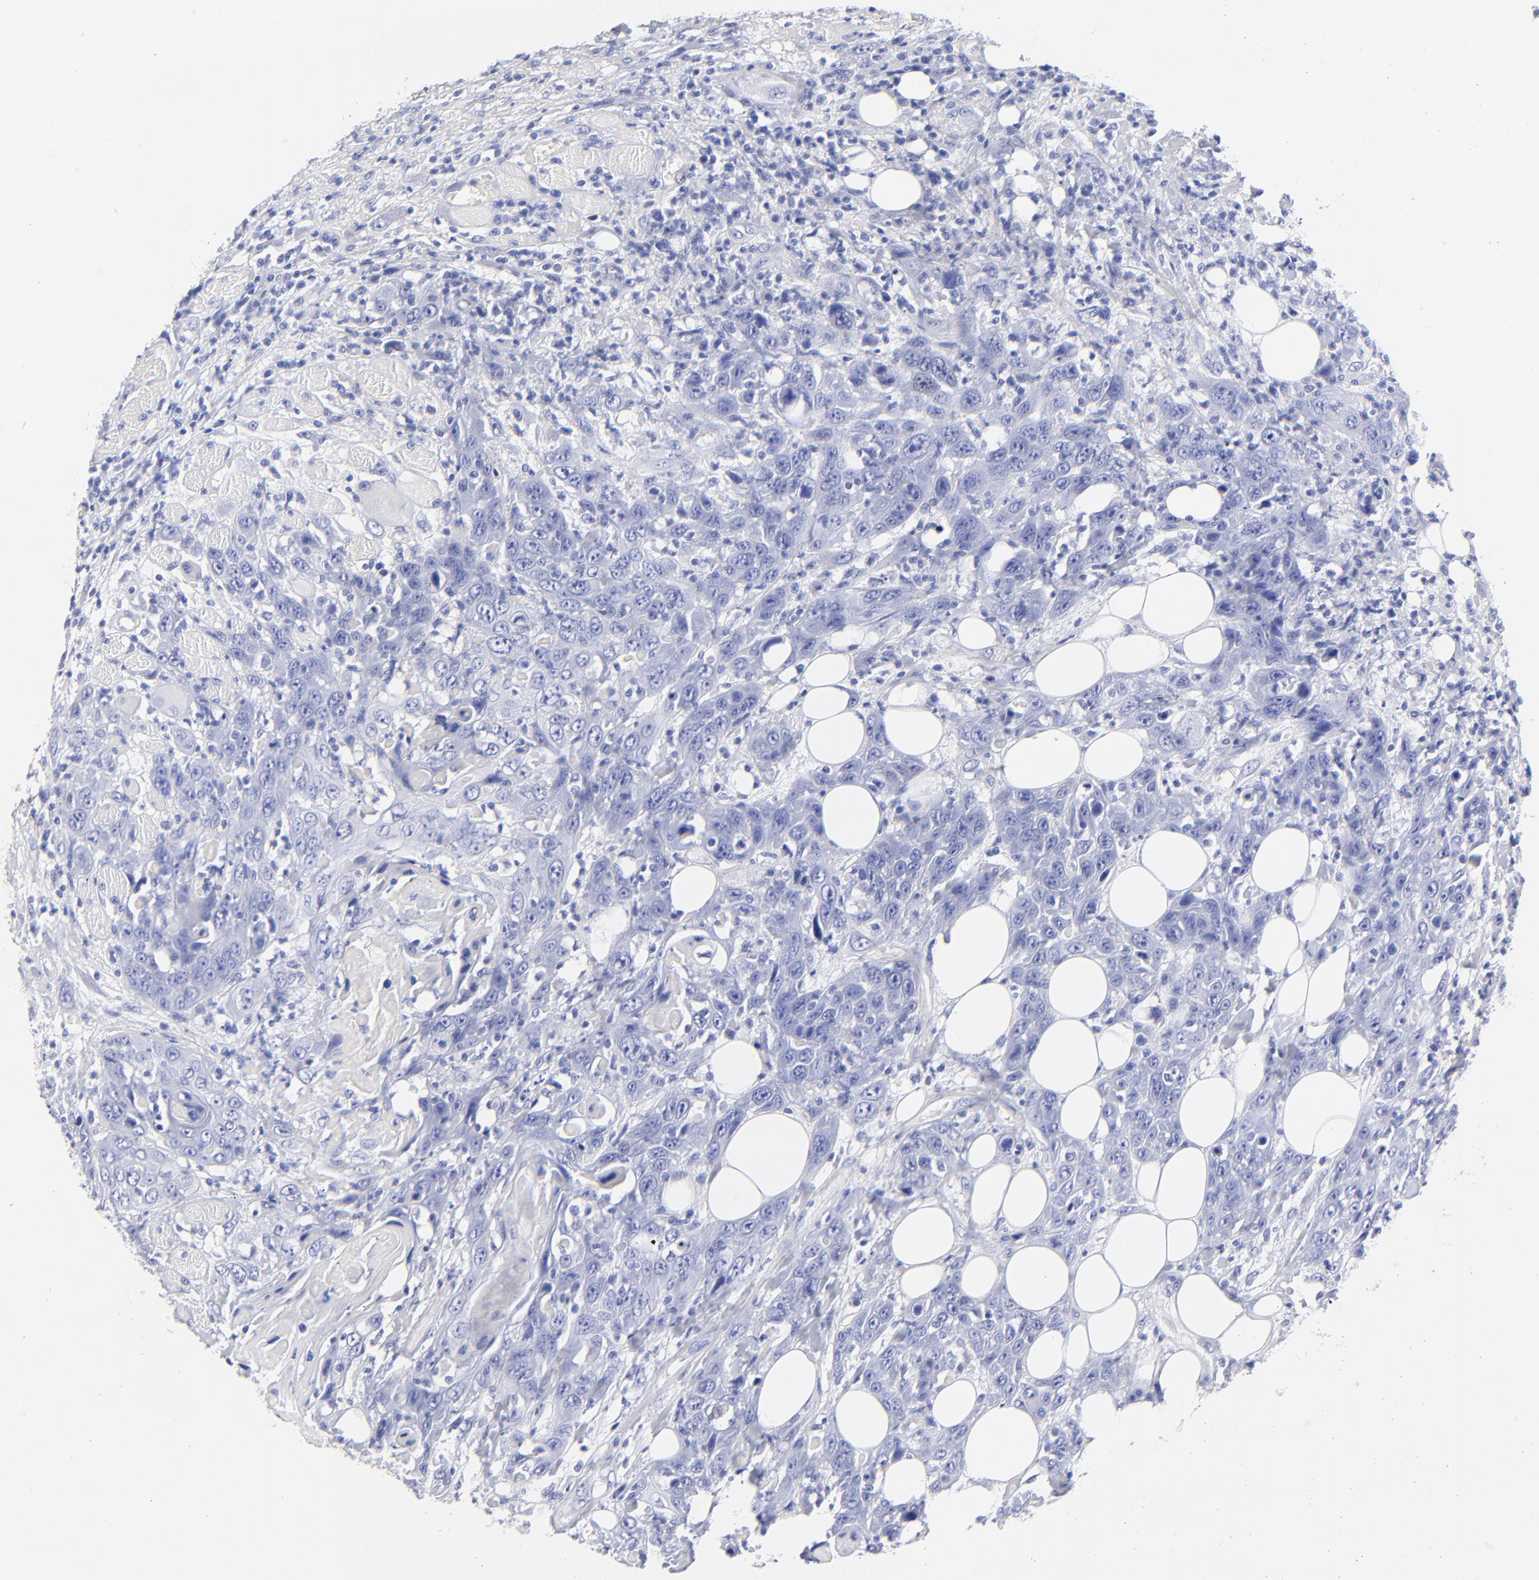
{"staining": {"intensity": "negative", "quantity": "none", "location": "none"}, "tissue": "head and neck cancer", "cell_type": "Tumor cells", "image_type": "cancer", "snomed": [{"axis": "morphology", "description": "Squamous cell carcinoma, NOS"}, {"axis": "topography", "description": "Head-Neck"}], "caption": "Squamous cell carcinoma (head and neck) was stained to show a protein in brown. There is no significant positivity in tumor cells.", "gene": "HORMAD2", "patient": {"sex": "female", "age": 84}}